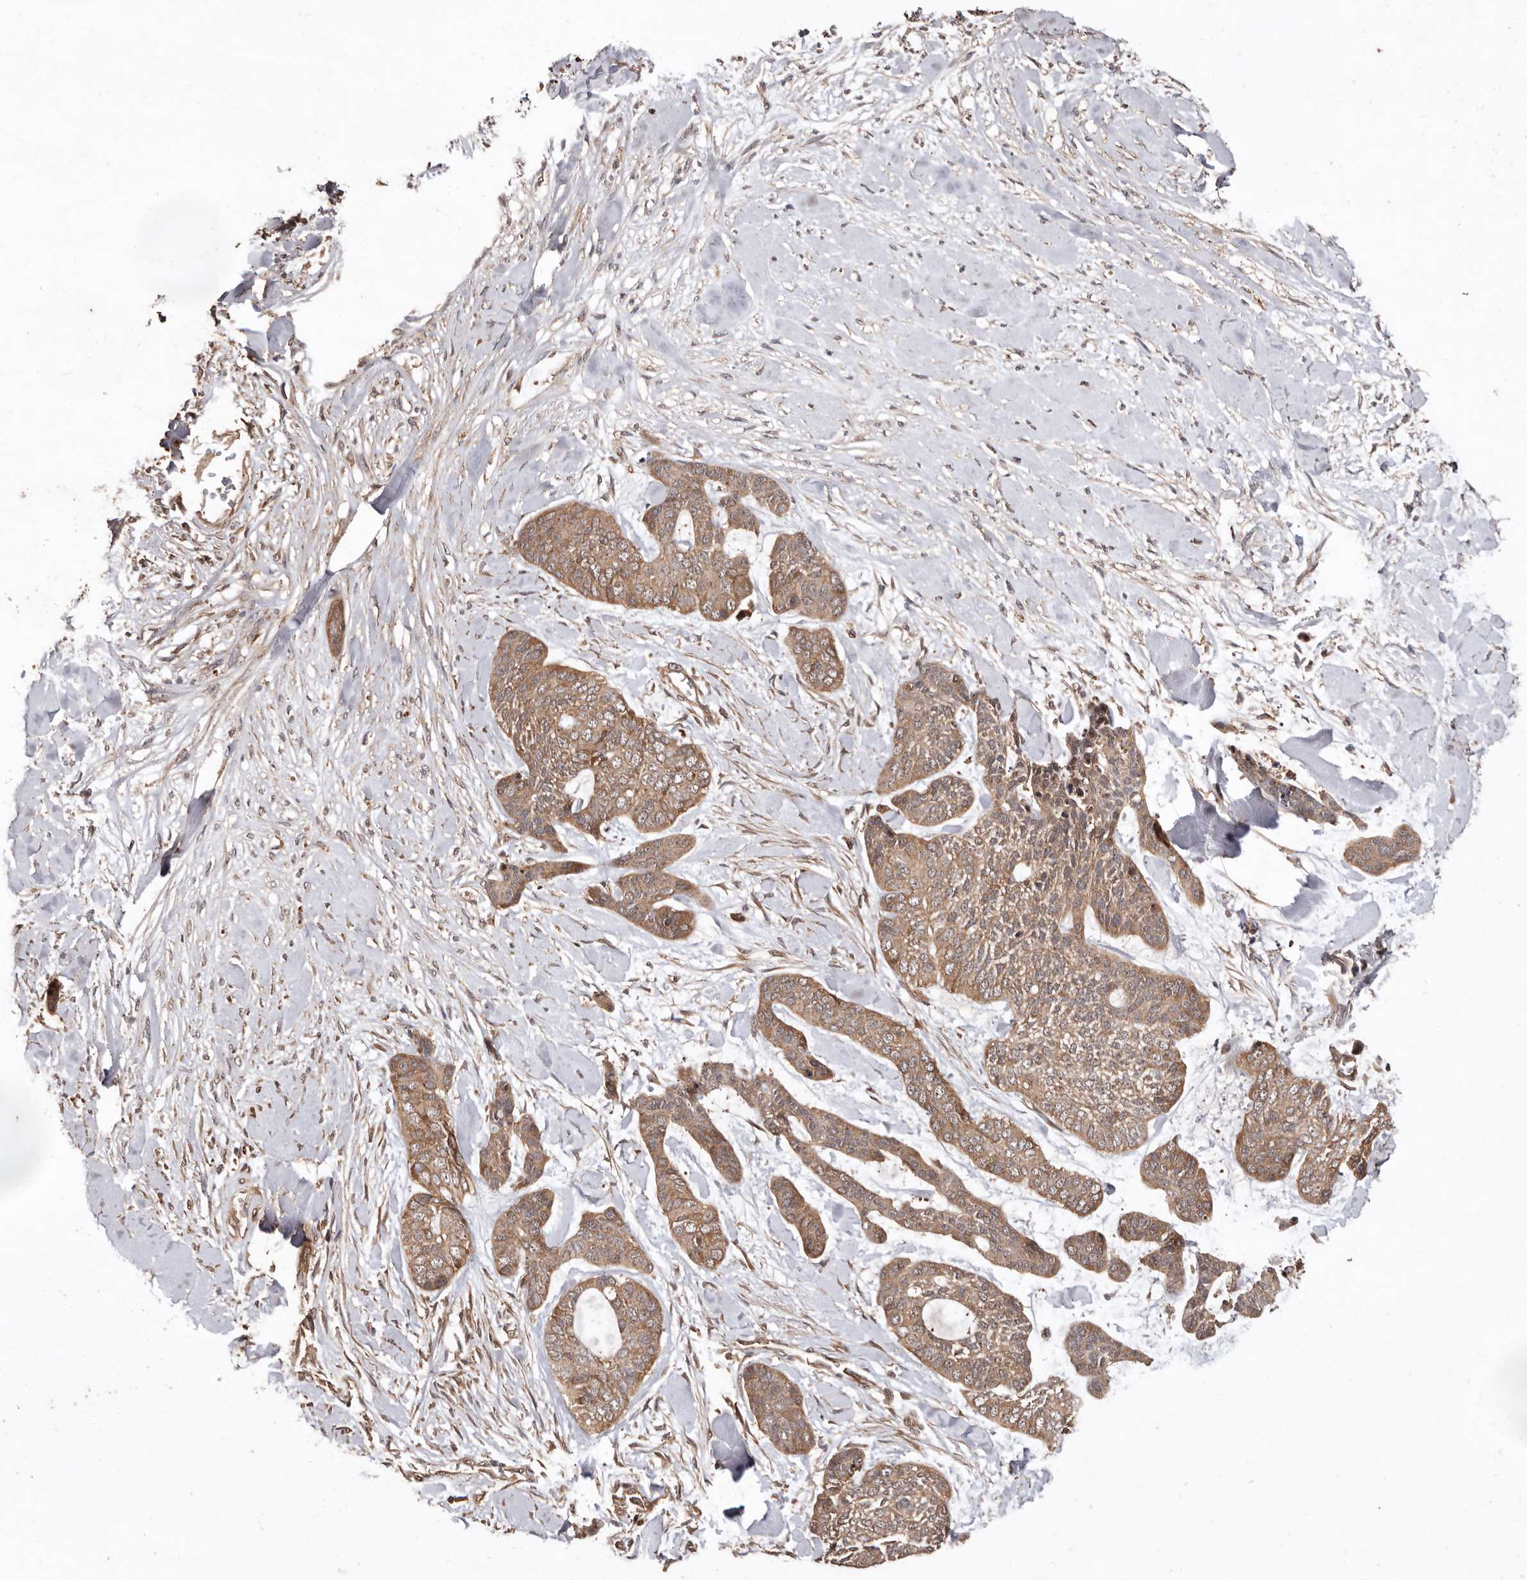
{"staining": {"intensity": "moderate", "quantity": ">75%", "location": "cytoplasmic/membranous"}, "tissue": "skin cancer", "cell_type": "Tumor cells", "image_type": "cancer", "snomed": [{"axis": "morphology", "description": "Basal cell carcinoma"}, {"axis": "topography", "description": "Skin"}], "caption": "Skin cancer (basal cell carcinoma) stained with a protein marker shows moderate staining in tumor cells.", "gene": "RWDD1", "patient": {"sex": "female", "age": 64}}